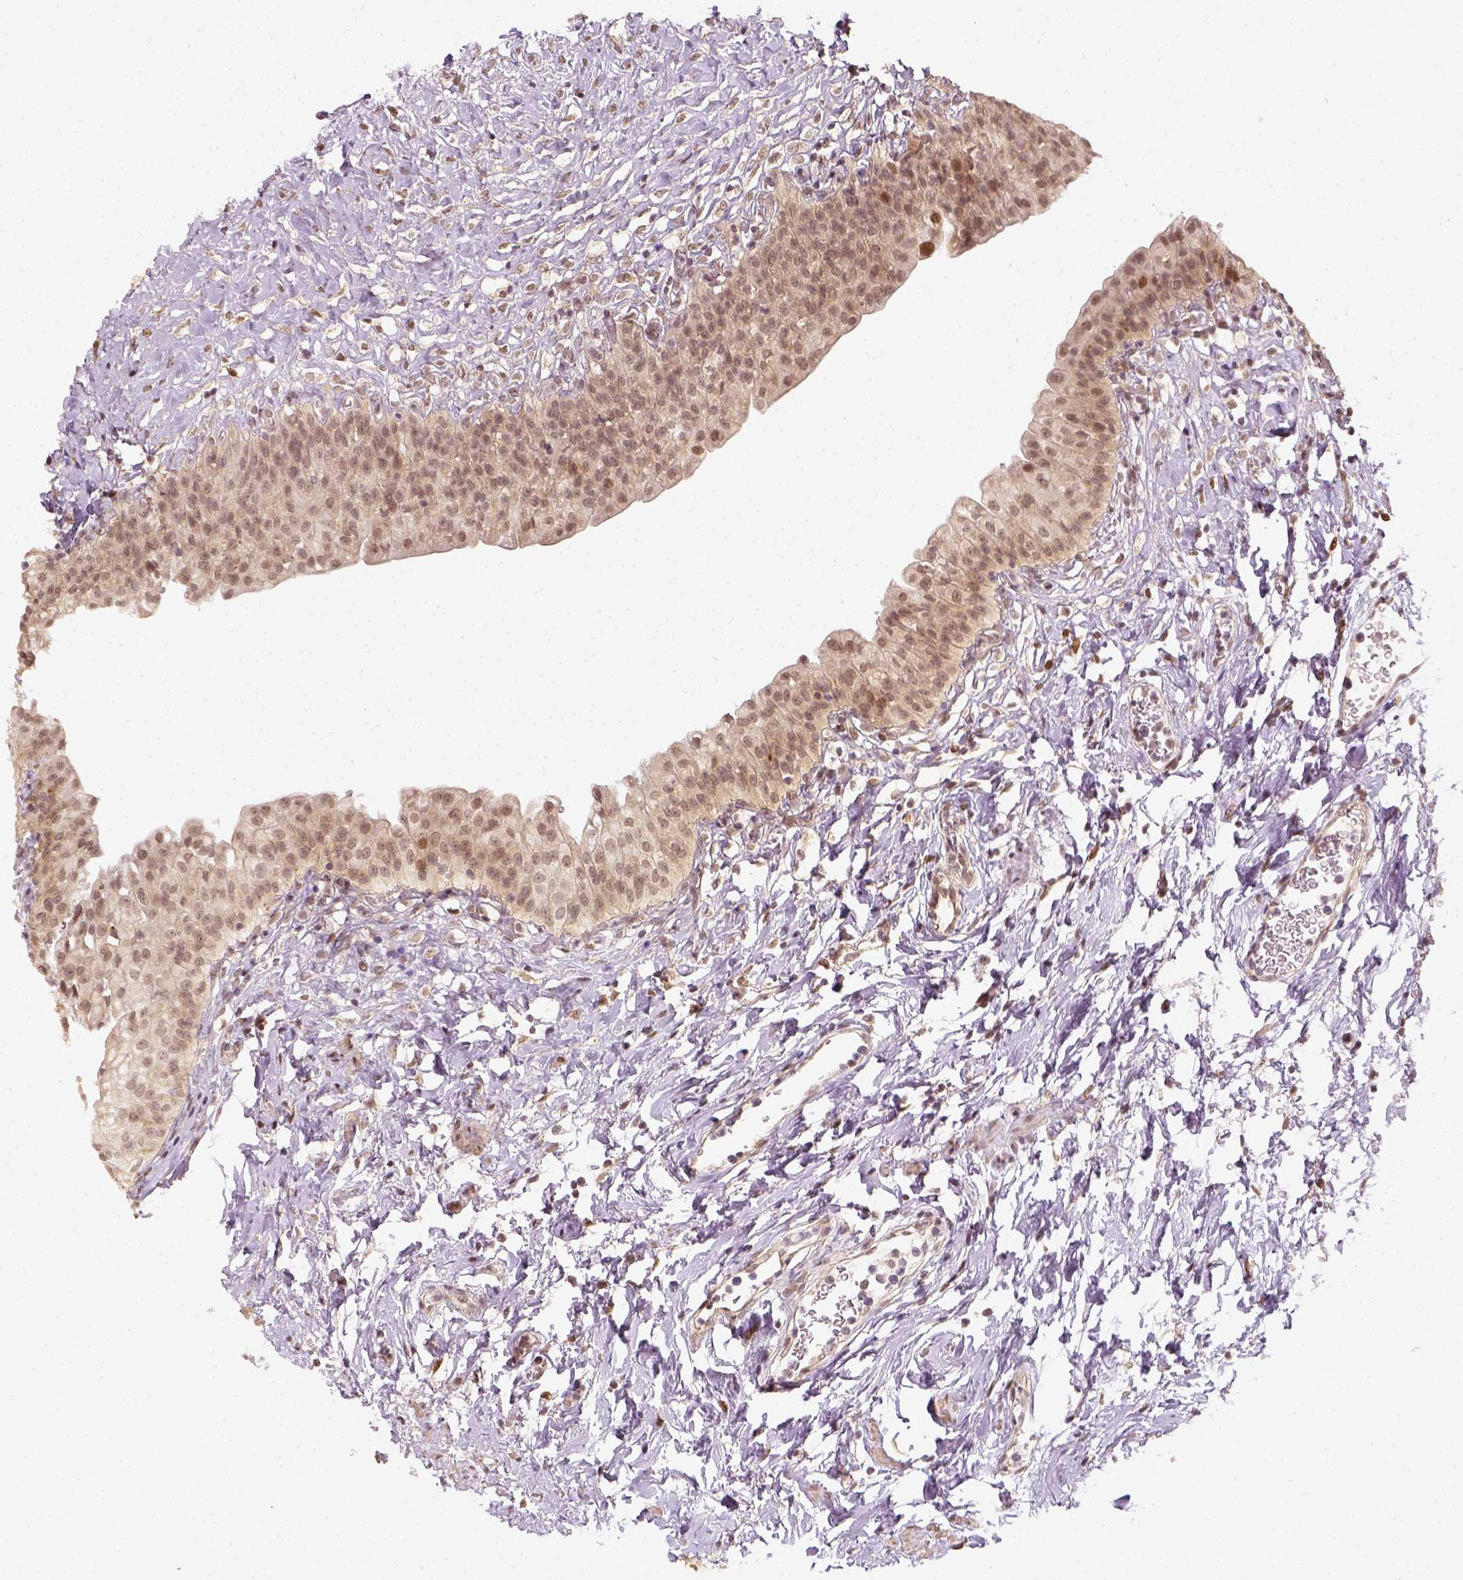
{"staining": {"intensity": "weak", "quantity": ">75%", "location": "cytoplasmic/membranous,nuclear"}, "tissue": "urinary bladder", "cell_type": "Urothelial cells", "image_type": "normal", "snomed": [{"axis": "morphology", "description": "Normal tissue, NOS"}, {"axis": "topography", "description": "Urinary bladder"}], "caption": "The immunohistochemical stain labels weak cytoplasmic/membranous,nuclear staining in urothelial cells of unremarkable urinary bladder. The protein is shown in brown color, while the nuclei are stained blue.", "gene": "ZMAT3", "patient": {"sex": "male", "age": 76}}